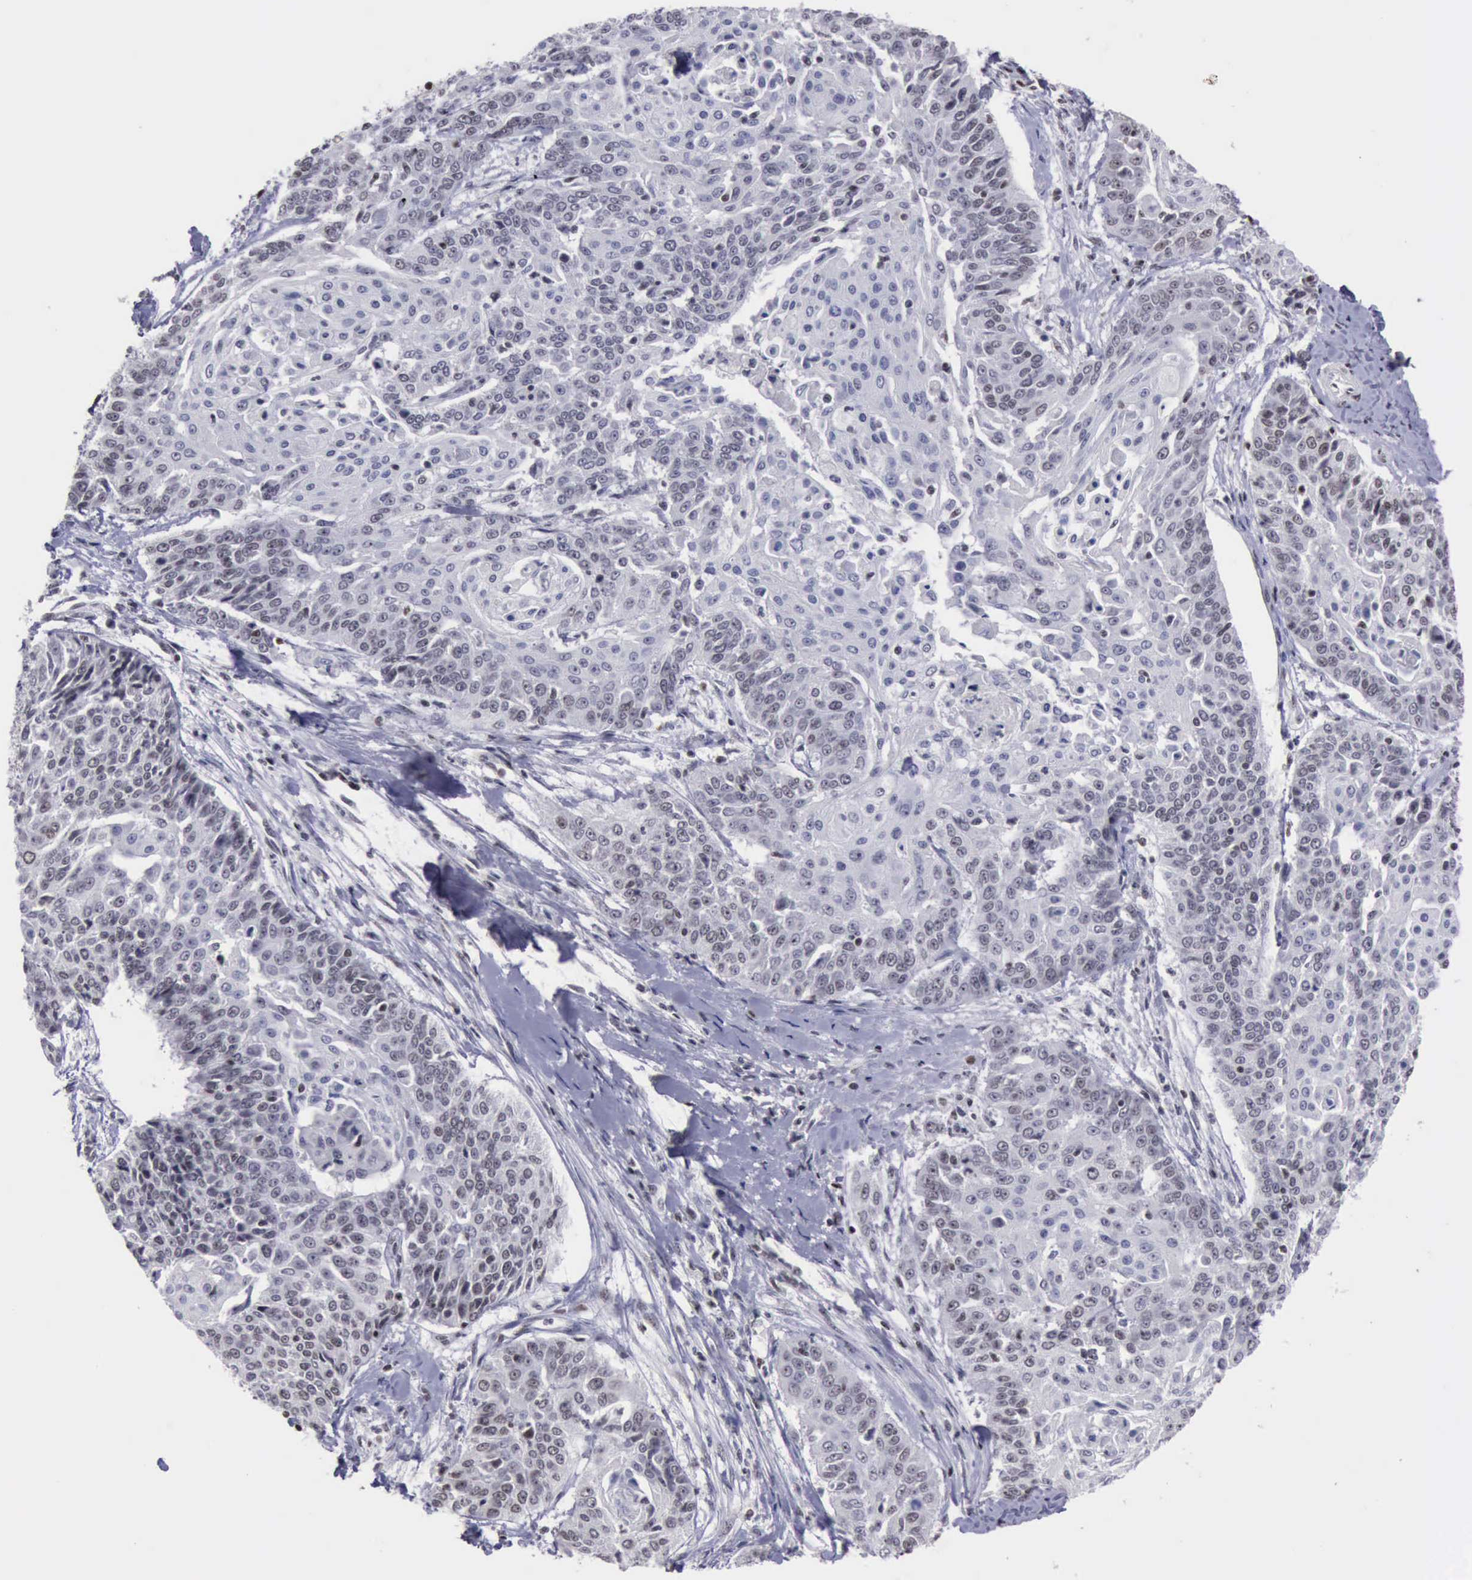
{"staining": {"intensity": "negative", "quantity": "none", "location": "none"}, "tissue": "cervical cancer", "cell_type": "Tumor cells", "image_type": "cancer", "snomed": [{"axis": "morphology", "description": "Squamous cell carcinoma, NOS"}, {"axis": "topography", "description": "Cervix"}], "caption": "The histopathology image exhibits no staining of tumor cells in cervical cancer.", "gene": "YY1", "patient": {"sex": "female", "age": 64}}